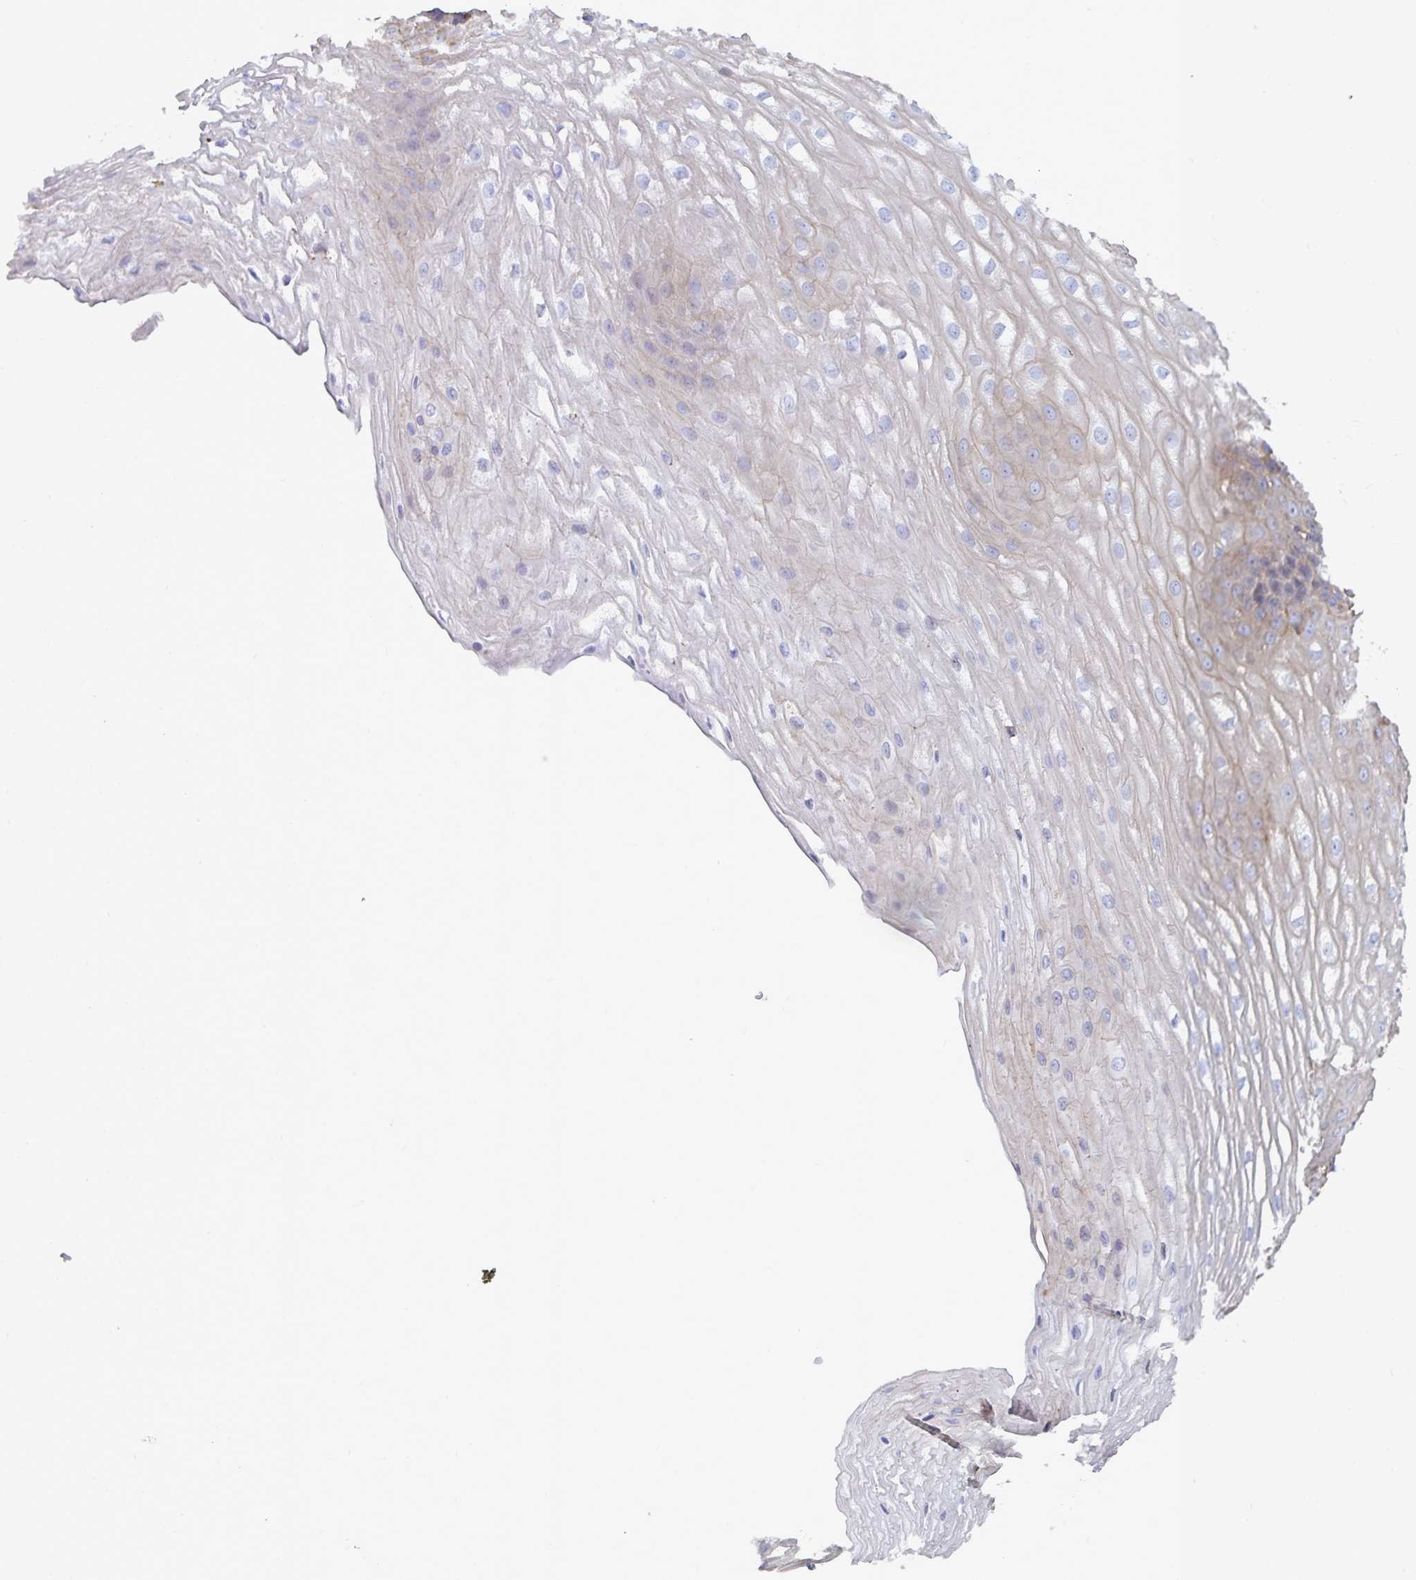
{"staining": {"intensity": "weak", "quantity": "25%-75%", "location": "cytoplasmic/membranous"}, "tissue": "esophagus", "cell_type": "Squamous epithelial cells", "image_type": "normal", "snomed": [{"axis": "morphology", "description": "Normal tissue, NOS"}, {"axis": "topography", "description": "Esophagus"}], "caption": "This is an image of immunohistochemistry staining of benign esophagus, which shows weak expression in the cytoplasmic/membranous of squamous epithelial cells.", "gene": "PIK3CD", "patient": {"sex": "male", "age": 62}}